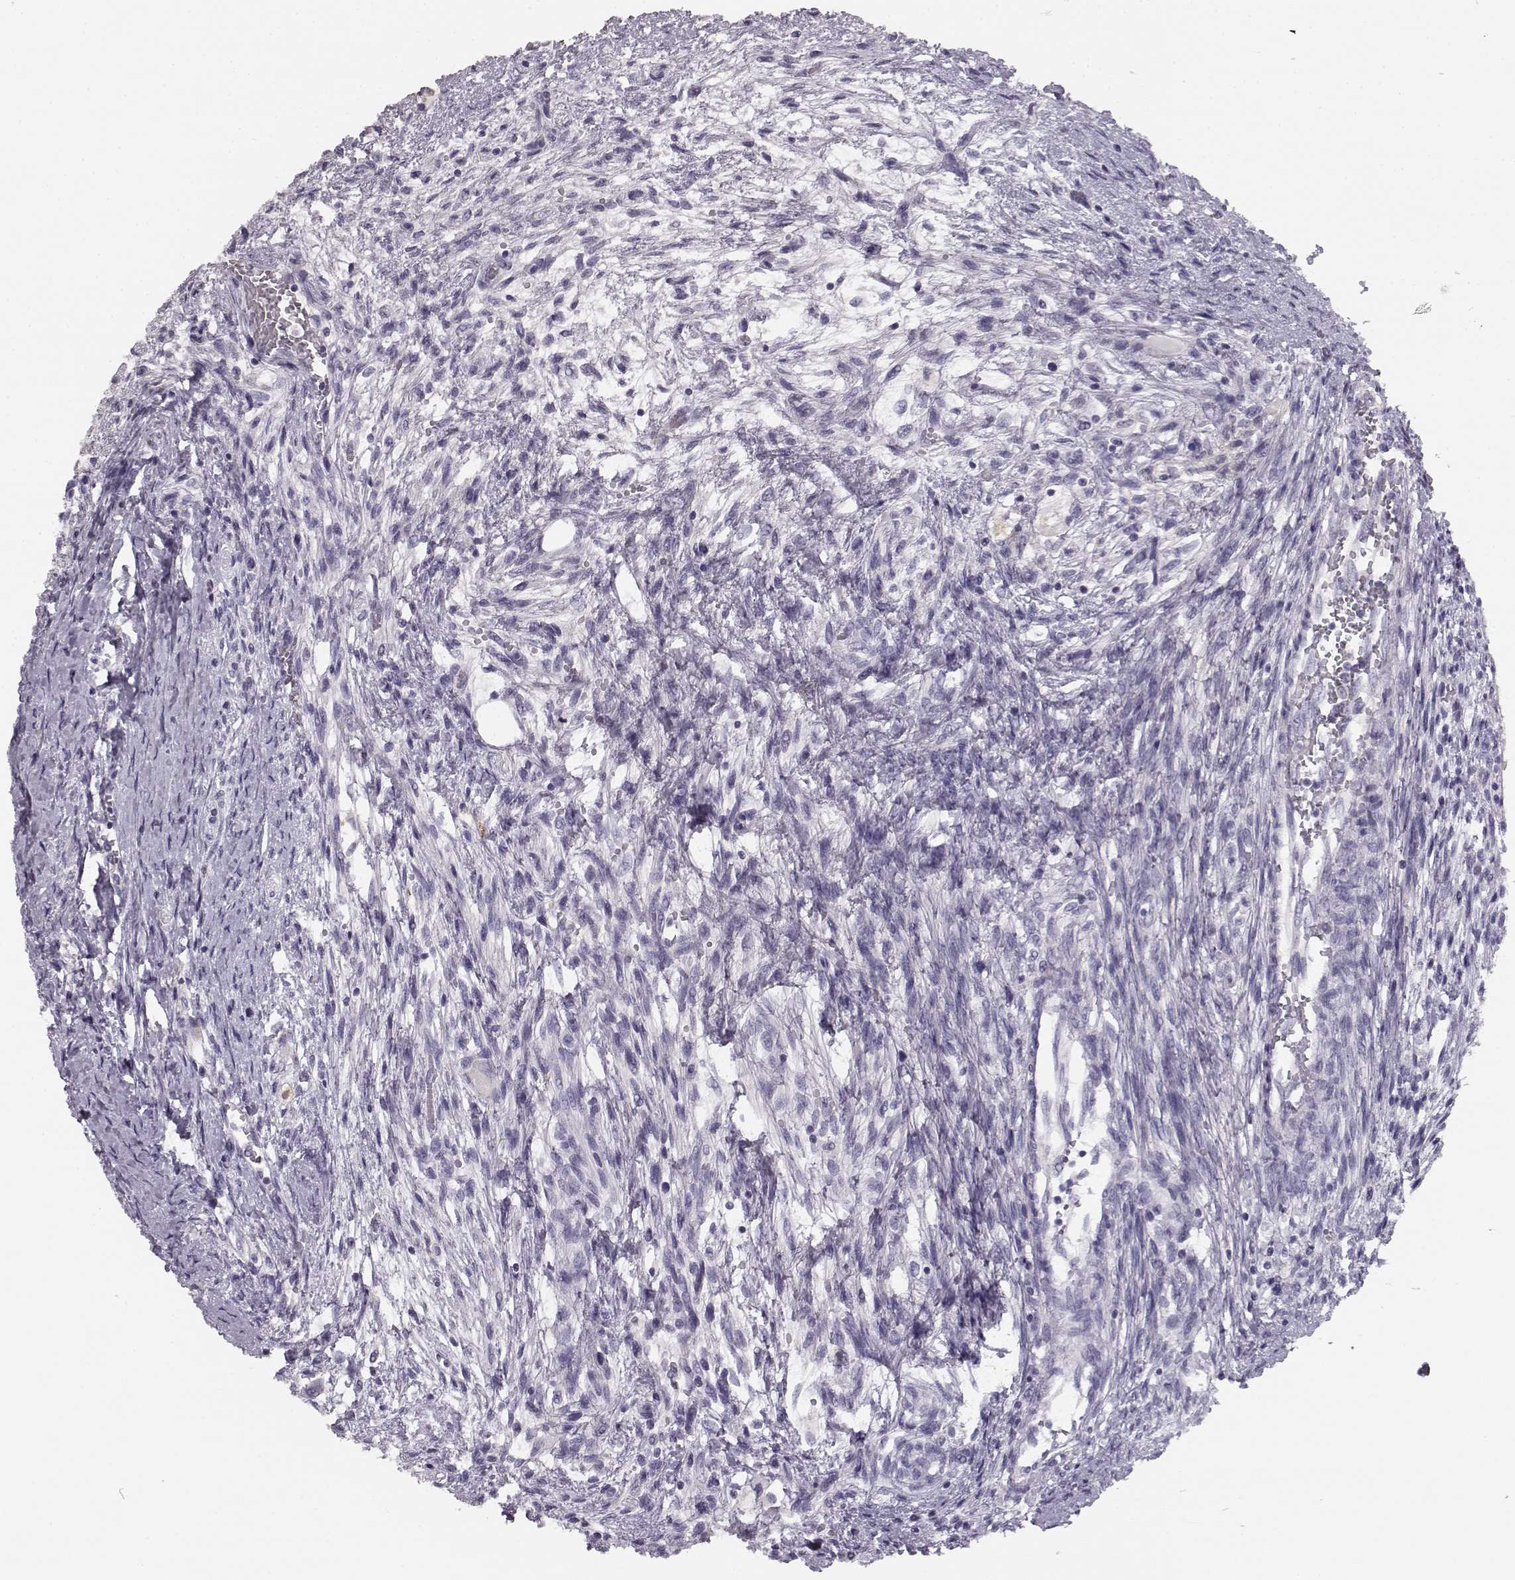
{"staining": {"intensity": "negative", "quantity": "none", "location": "none"}, "tissue": "testis cancer", "cell_type": "Tumor cells", "image_type": "cancer", "snomed": [{"axis": "morphology", "description": "Carcinoma, Embryonal, NOS"}, {"axis": "topography", "description": "Testis"}], "caption": "An IHC histopathology image of embryonal carcinoma (testis) is shown. There is no staining in tumor cells of embryonal carcinoma (testis).", "gene": "KIAA0319", "patient": {"sex": "male", "age": 37}}